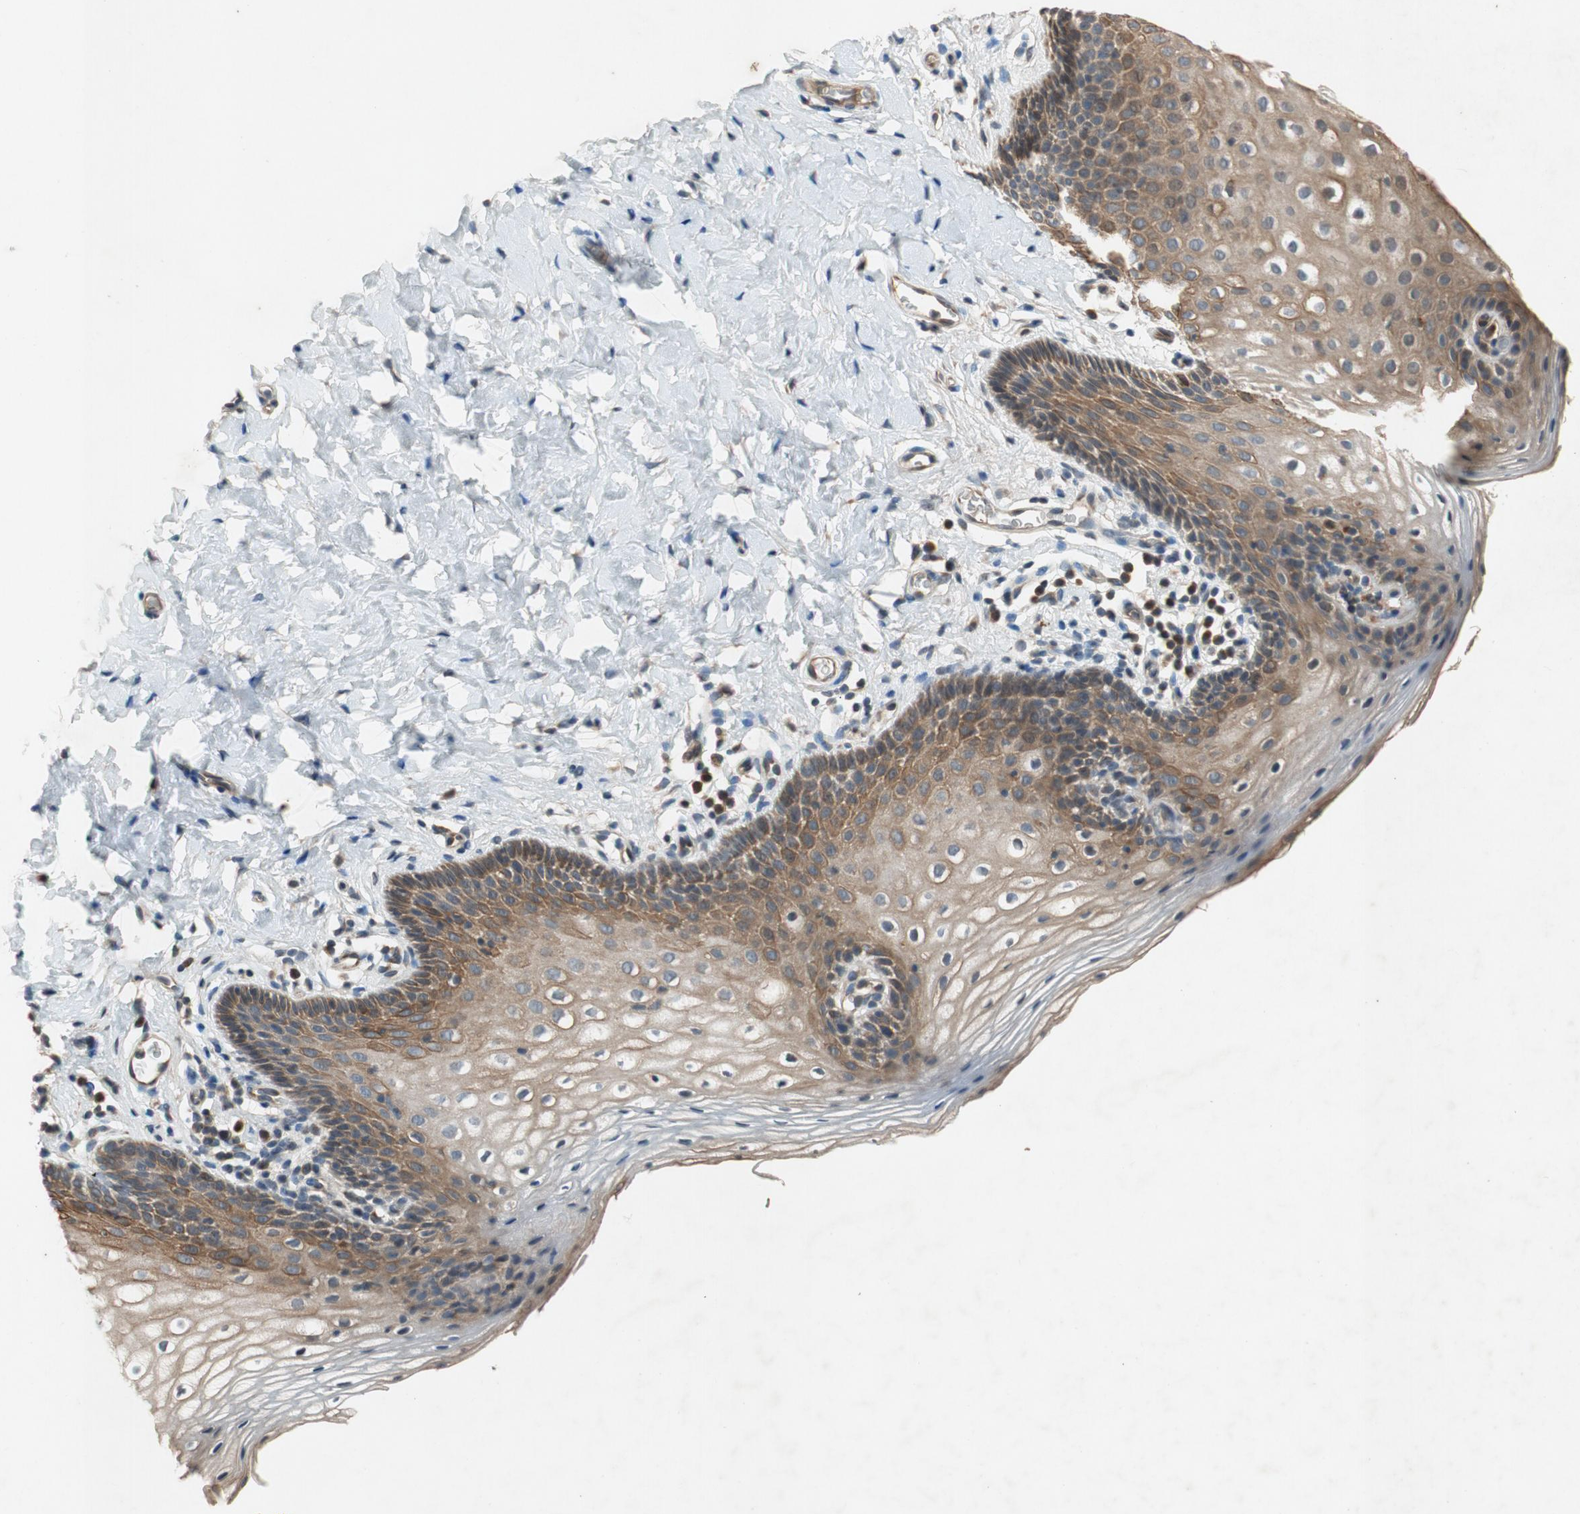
{"staining": {"intensity": "weak", "quantity": ">75%", "location": "cytoplasmic/membranous"}, "tissue": "vagina", "cell_type": "Squamous epithelial cells", "image_type": "normal", "snomed": [{"axis": "morphology", "description": "Normal tissue, NOS"}, {"axis": "topography", "description": "Vagina"}], "caption": "Weak cytoplasmic/membranous staining is identified in approximately >75% of squamous epithelial cells in unremarkable vagina. (DAB (3,3'-diaminobenzidine) IHC, brown staining for protein, blue staining for nuclei).", "gene": "ATP2C1", "patient": {"sex": "female", "age": 55}}